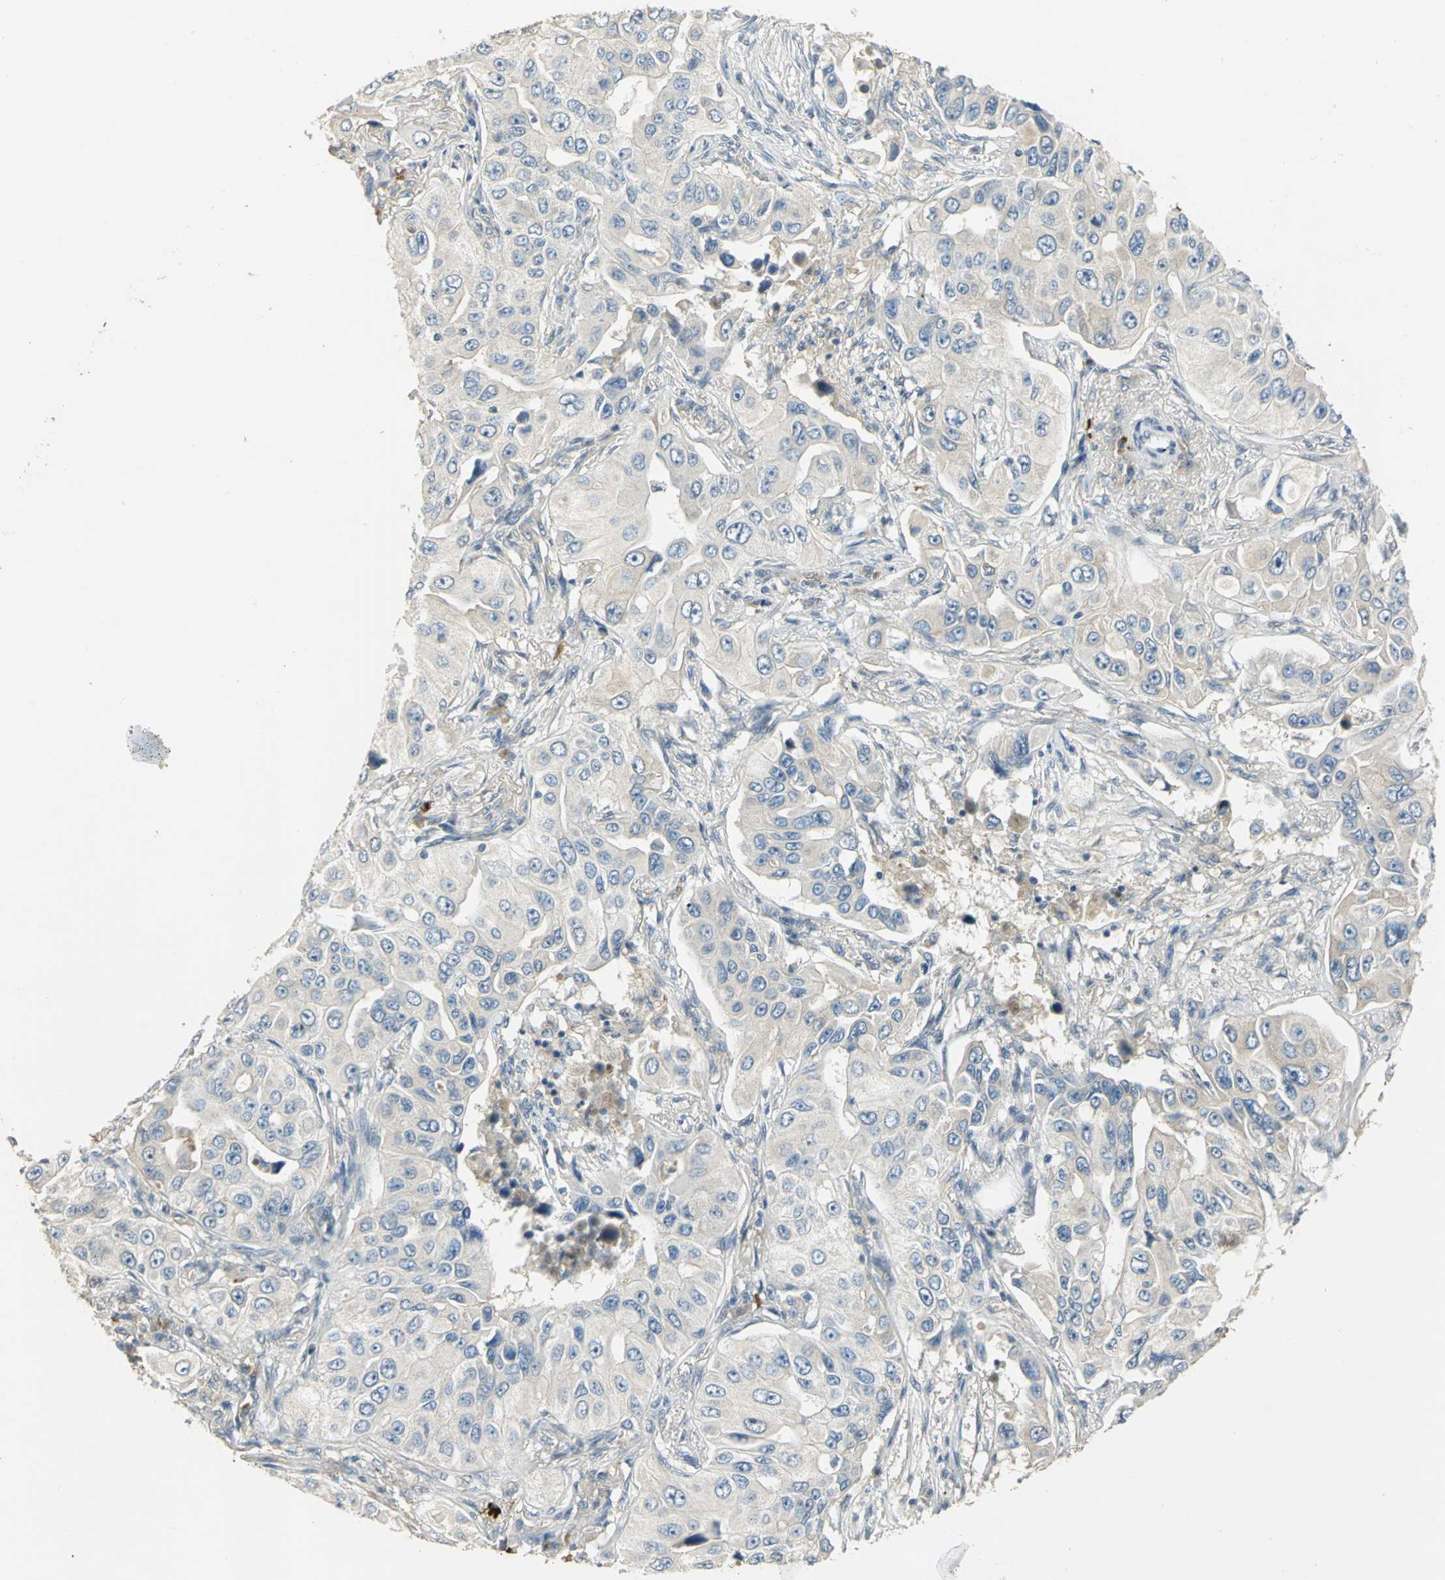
{"staining": {"intensity": "negative", "quantity": "none", "location": "none"}, "tissue": "lung cancer", "cell_type": "Tumor cells", "image_type": "cancer", "snomed": [{"axis": "morphology", "description": "Adenocarcinoma, NOS"}, {"axis": "topography", "description": "Lung"}], "caption": "This is an IHC micrograph of lung cancer (adenocarcinoma). There is no expression in tumor cells.", "gene": "PROC", "patient": {"sex": "male", "age": 84}}